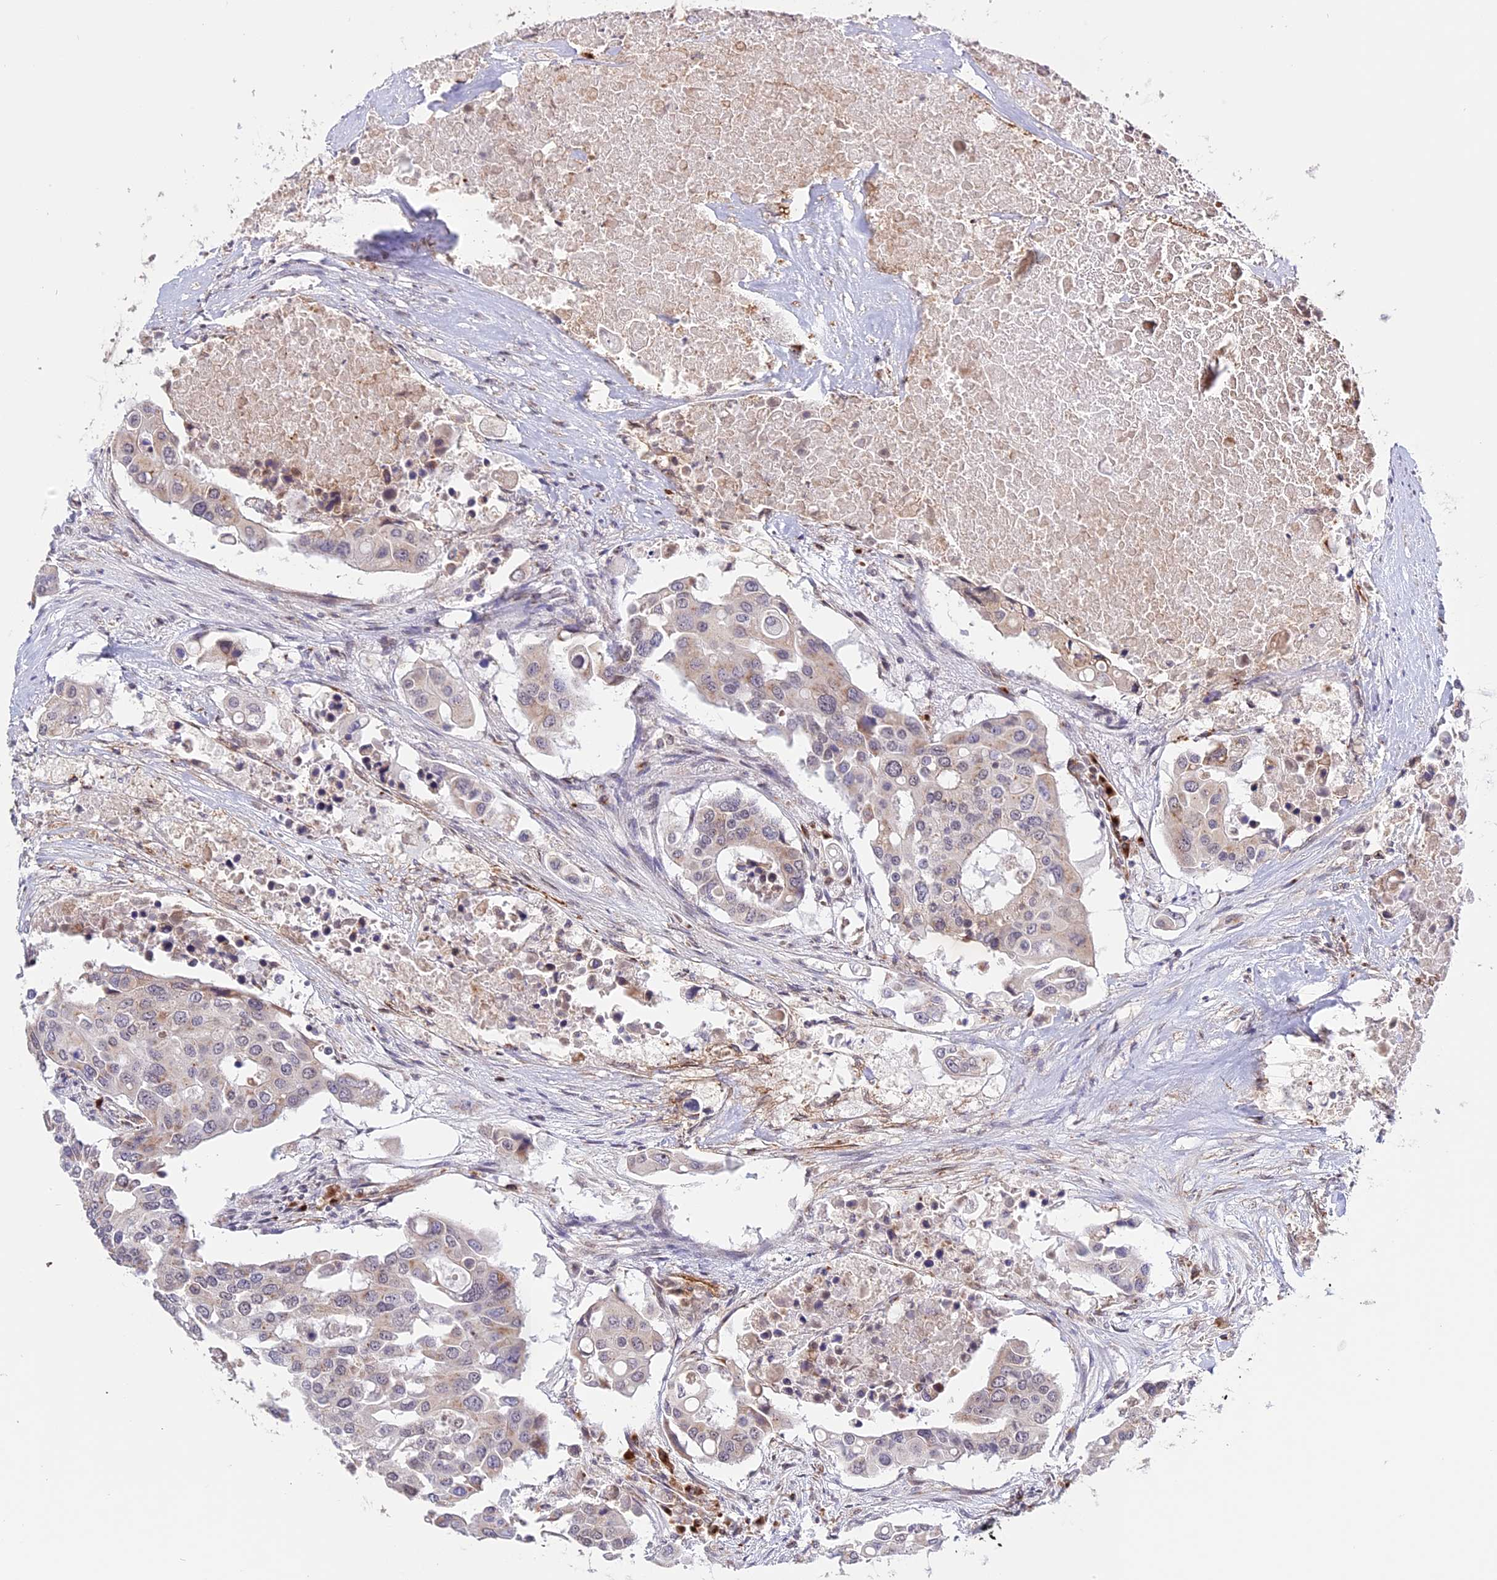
{"staining": {"intensity": "weak", "quantity": "<25%", "location": "cytoplasmic/membranous"}, "tissue": "colorectal cancer", "cell_type": "Tumor cells", "image_type": "cancer", "snomed": [{"axis": "morphology", "description": "Adenocarcinoma, NOS"}, {"axis": "topography", "description": "Colon"}], "caption": "IHC of adenocarcinoma (colorectal) shows no expression in tumor cells.", "gene": "HEATR5B", "patient": {"sex": "male", "age": 77}}